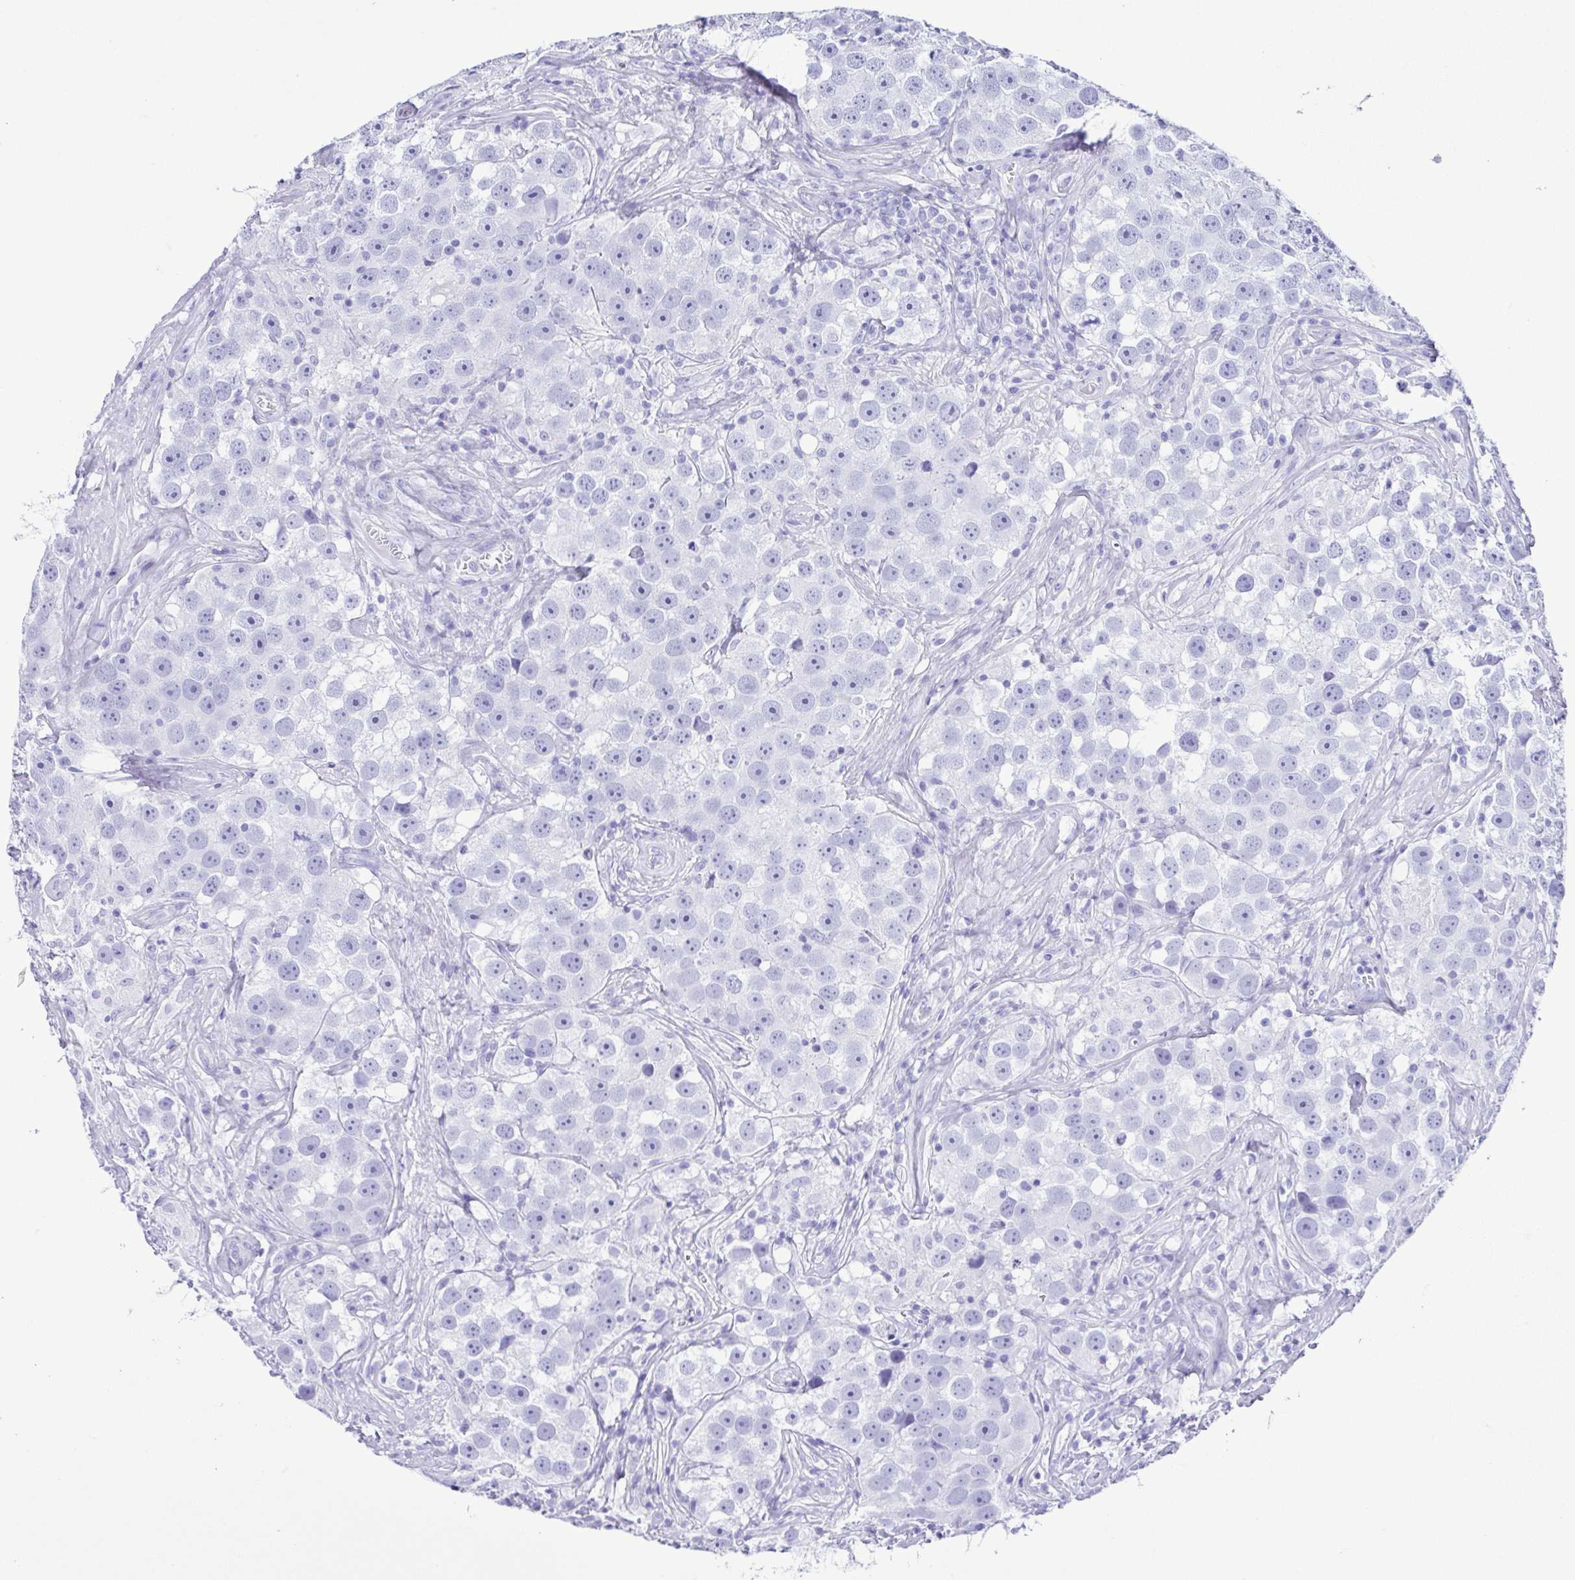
{"staining": {"intensity": "negative", "quantity": "none", "location": "none"}, "tissue": "testis cancer", "cell_type": "Tumor cells", "image_type": "cancer", "snomed": [{"axis": "morphology", "description": "Seminoma, NOS"}, {"axis": "topography", "description": "Testis"}], "caption": "An image of seminoma (testis) stained for a protein exhibits no brown staining in tumor cells. (Immunohistochemistry (ihc), brightfield microscopy, high magnification).", "gene": "ERP27", "patient": {"sex": "male", "age": 49}}